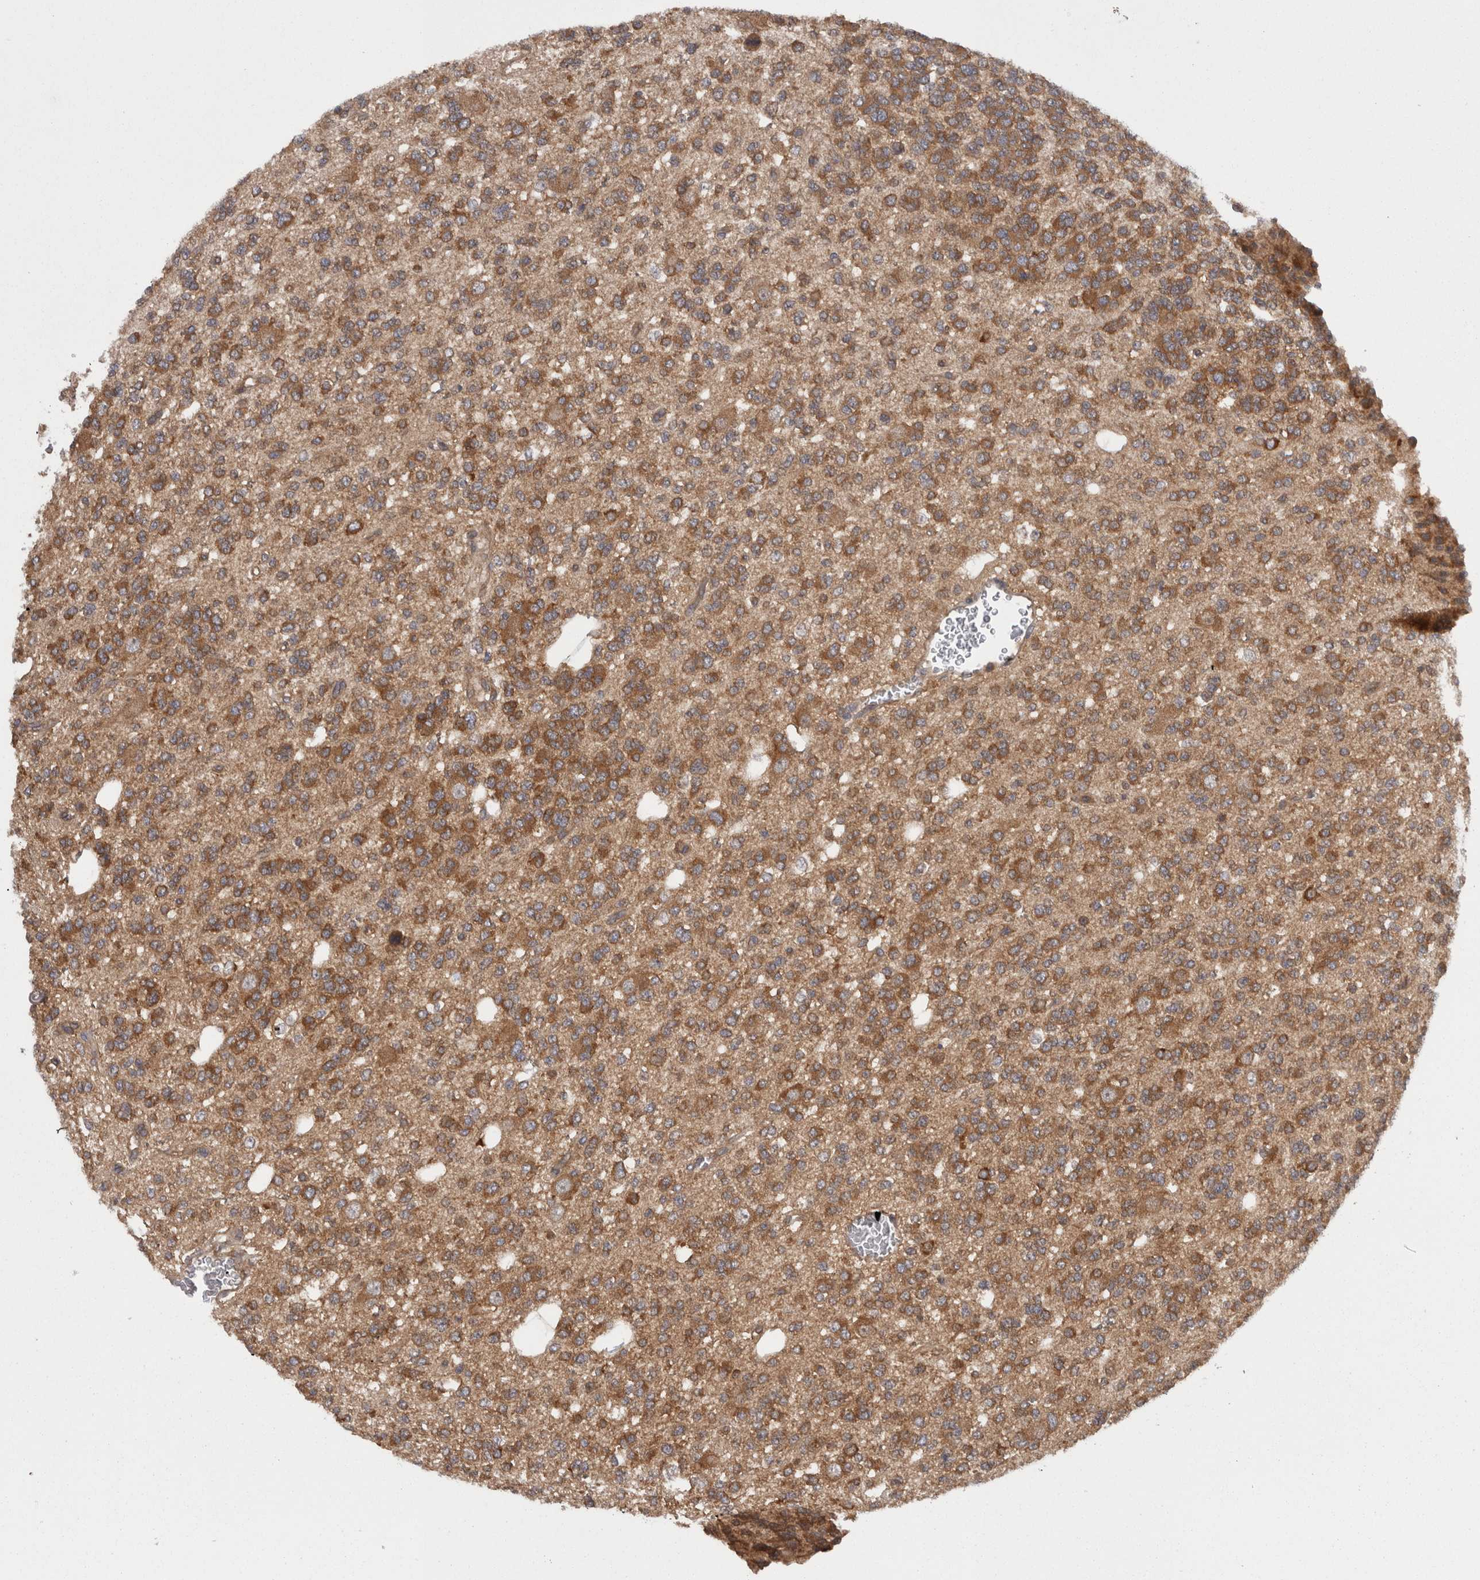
{"staining": {"intensity": "moderate", "quantity": ">75%", "location": "cytoplasmic/membranous"}, "tissue": "glioma", "cell_type": "Tumor cells", "image_type": "cancer", "snomed": [{"axis": "morphology", "description": "Glioma, malignant, Low grade"}, {"axis": "topography", "description": "Brain"}], "caption": "DAB immunohistochemical staining of malignant glioma (low-grade) shows moderate cytoplasmic/membranous protein staining in approximately >75% of tumor cells.", "gene": "SMCR8", "patient": {"sex": "male", "age": 38}}